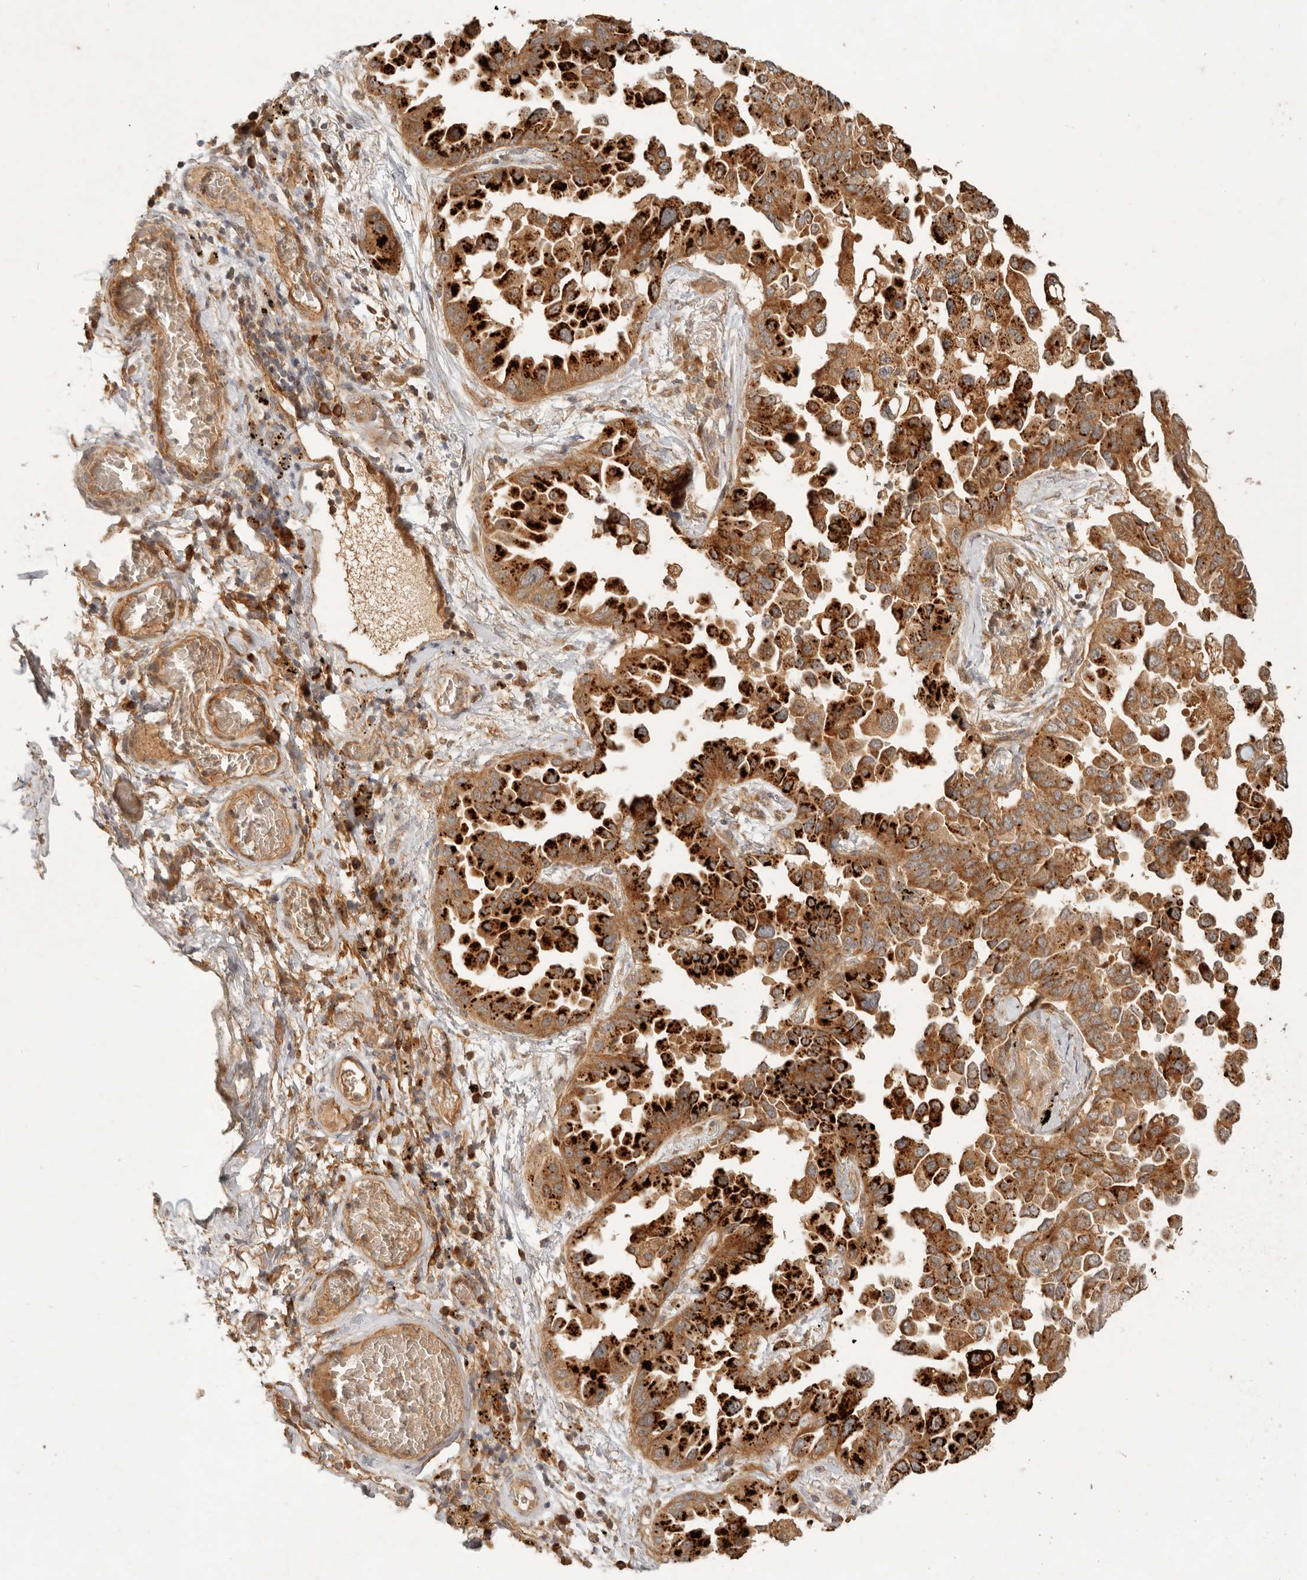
{"staining": {"intensity": "strong", "quantity": ">75%", "location": "cytoplasmic/membranous"}, "tissue": "lung cancer", "cell_type": "Tumor cells", "image_type": "cancer", "snomed": [{"axis": "morphology", "description": "Adenocarcinoma, NOS"}, {"axis": "topography", "description": "Lung"}], "caption": "DAB (3,3'-diaminobenzidine) immunohistochemical staining of lung cancer (adenocarcinoma) shows strong cytoplasmic/membranous protein staining in about >75% of tumor cells. The protein is shown in brown color, while the nuclei are stained blue.", "gene": "CLEC4C", "patient": {"sex": "female", "age": 67}}